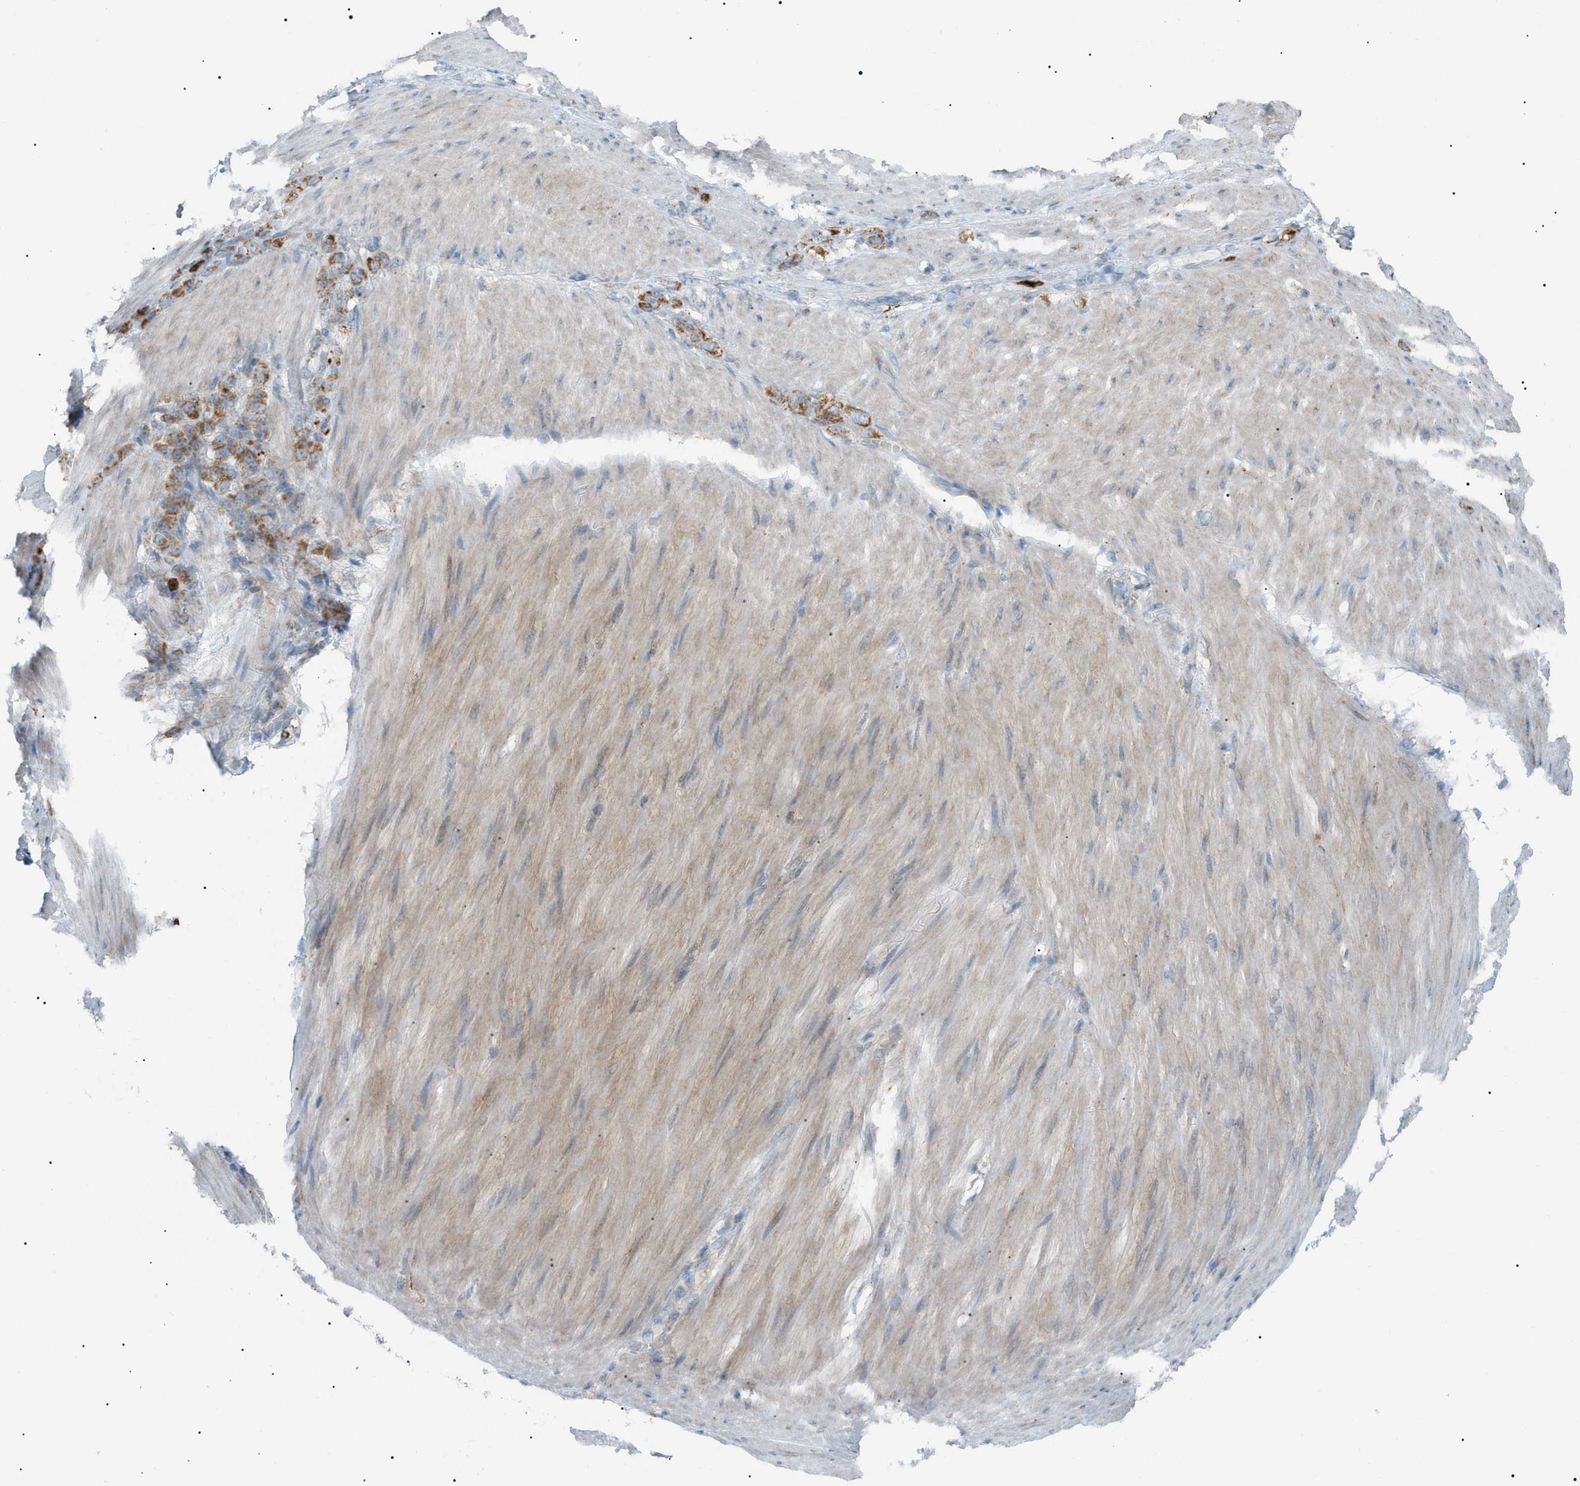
{"staining": {"intensity": "moderate", "quantity": ">75%", "location": "cytoplasmic/membranous"}, "tissue": "stomach cancer", "cell_type": "Tumor cells", "image_type": "cancer", "snomed": [{"axis": "morphology", "description": "Adenocarcinoma, NOS"}, {"axis": "topography", "description": "Stomach"}], "caption": "Immunohistochemical staining of stomach cancer (adenocarcinoma) exhibits moderate cytoplasmic/membranous protein positivity in about >75% of tumor cells.", "gene": "ZNF516", "patient": {"sex": "male", "age": 82}}